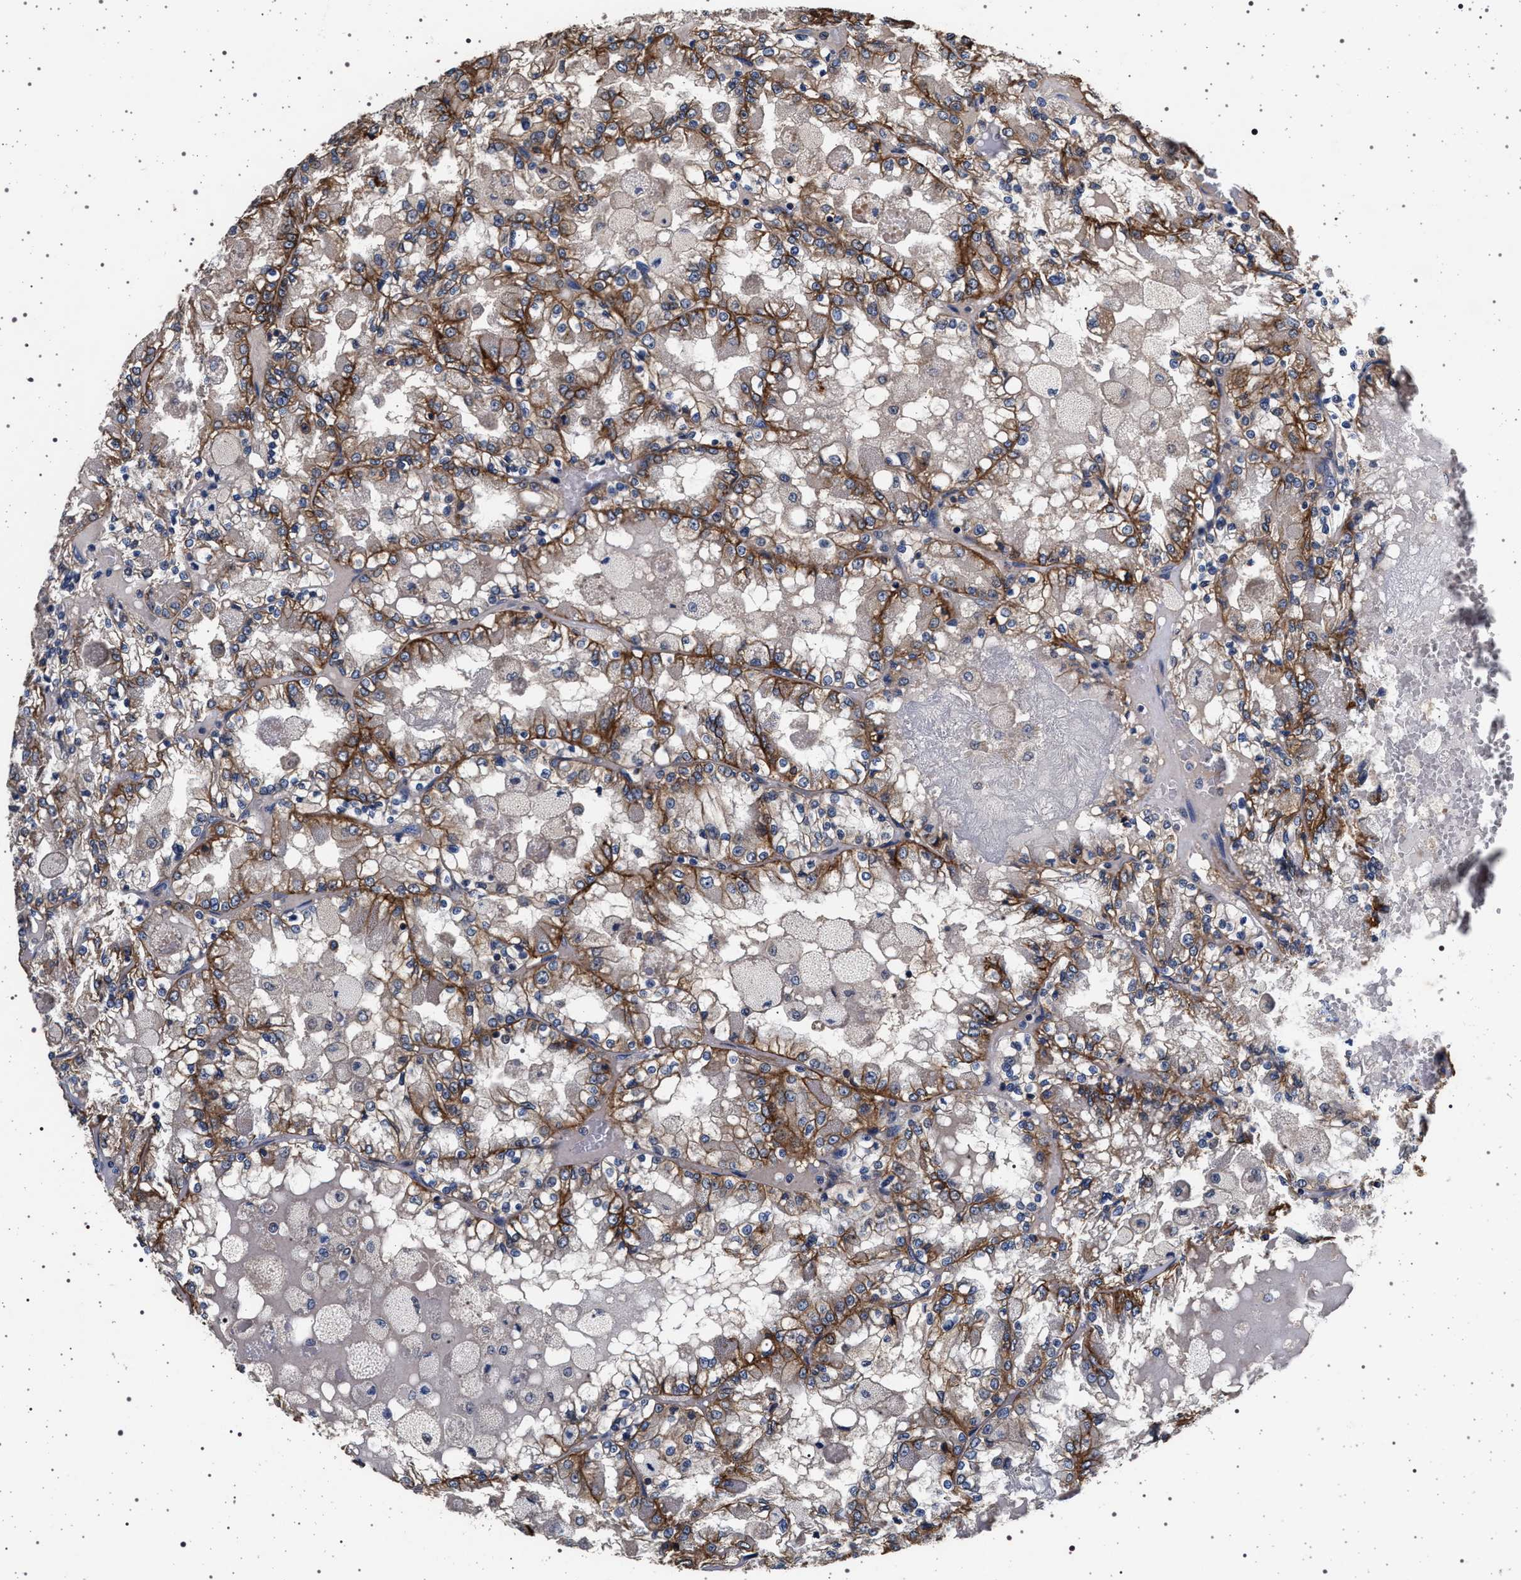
{"staining": {"intensity": "moderate", "quantity": ">75%", "location": "cytoplasmic/membranous"}, "tissue": "renal cancer", "cell_type": "Tumor cells", "image_type": "cancer", "snomed": [{"axis": "morphology", "description": "Adenocarcinoma, NOS"}, {"axis": "topography", "description": "Kidney"}], "caption": "This is a micrograph of immunohistochemistry staining of renal cancer, which shows moderate positivity in the cytoplasmic/membranous of tumor cells.", "gene": "MAP3K2", "patient": {"sex": "female", "age": 56}}